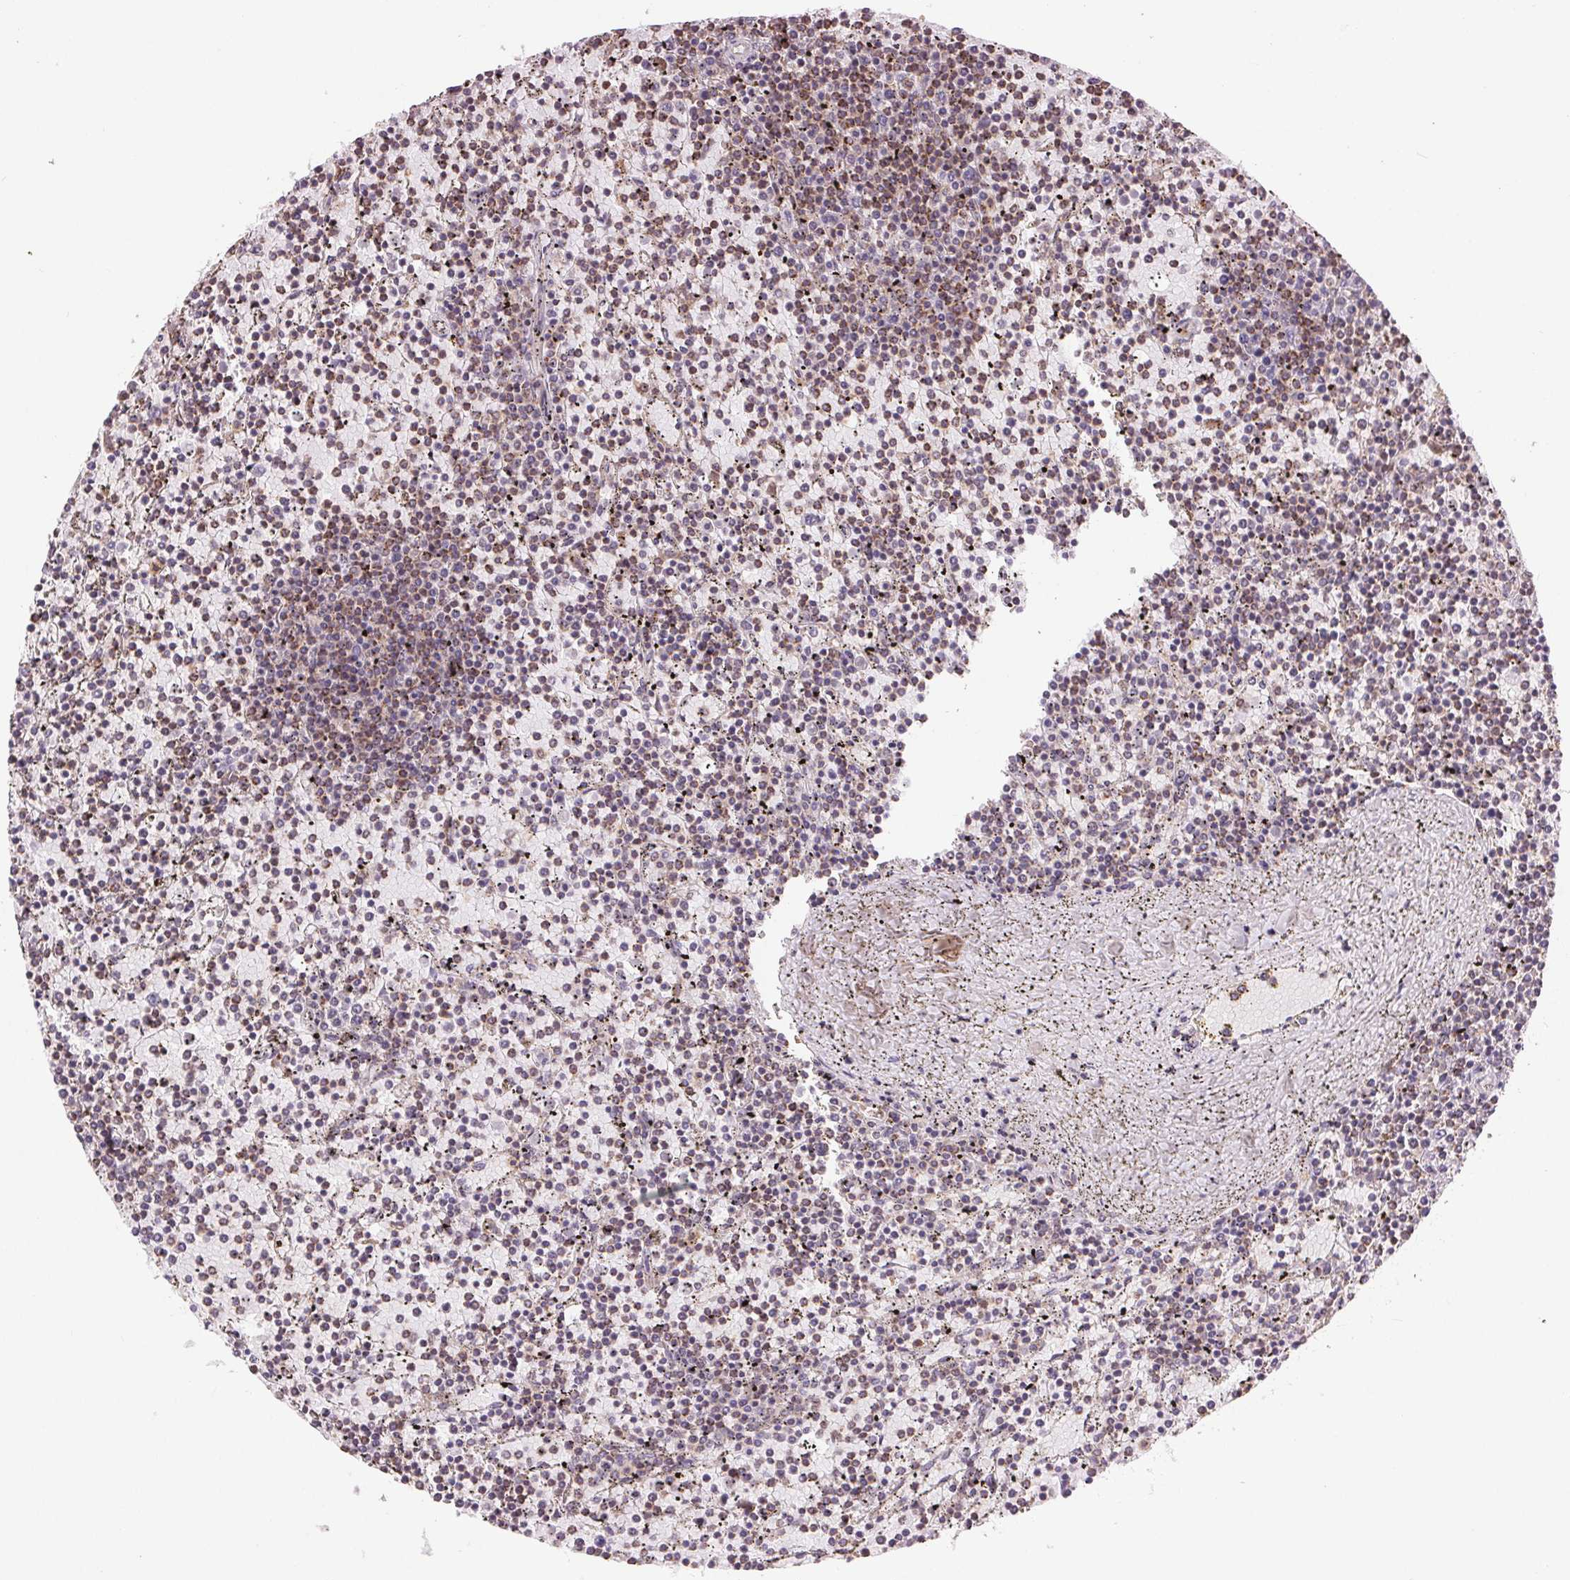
{"staining": {"intensity": "weak", "quantity": "<25%", "location": "cytoplasmic/membranous"}, "tissue": "lymphoma", "cell_type": "Tumor cells", "image_type": "cancer", "snomed": [{"axis": "morphology", "description": "Malignant lymphoma, non-Hodgkin's type, Low grade"}, {"axis": "topography", "description": "Spleen"}], "caption": "Immunohistochemistry (IHC) photomicrograph of human lymphoma stained for a protein (brown), which displays no expression in tumor cells.", "gene": "DGUOK", "patient": {"sex": "female", "age": 77}}